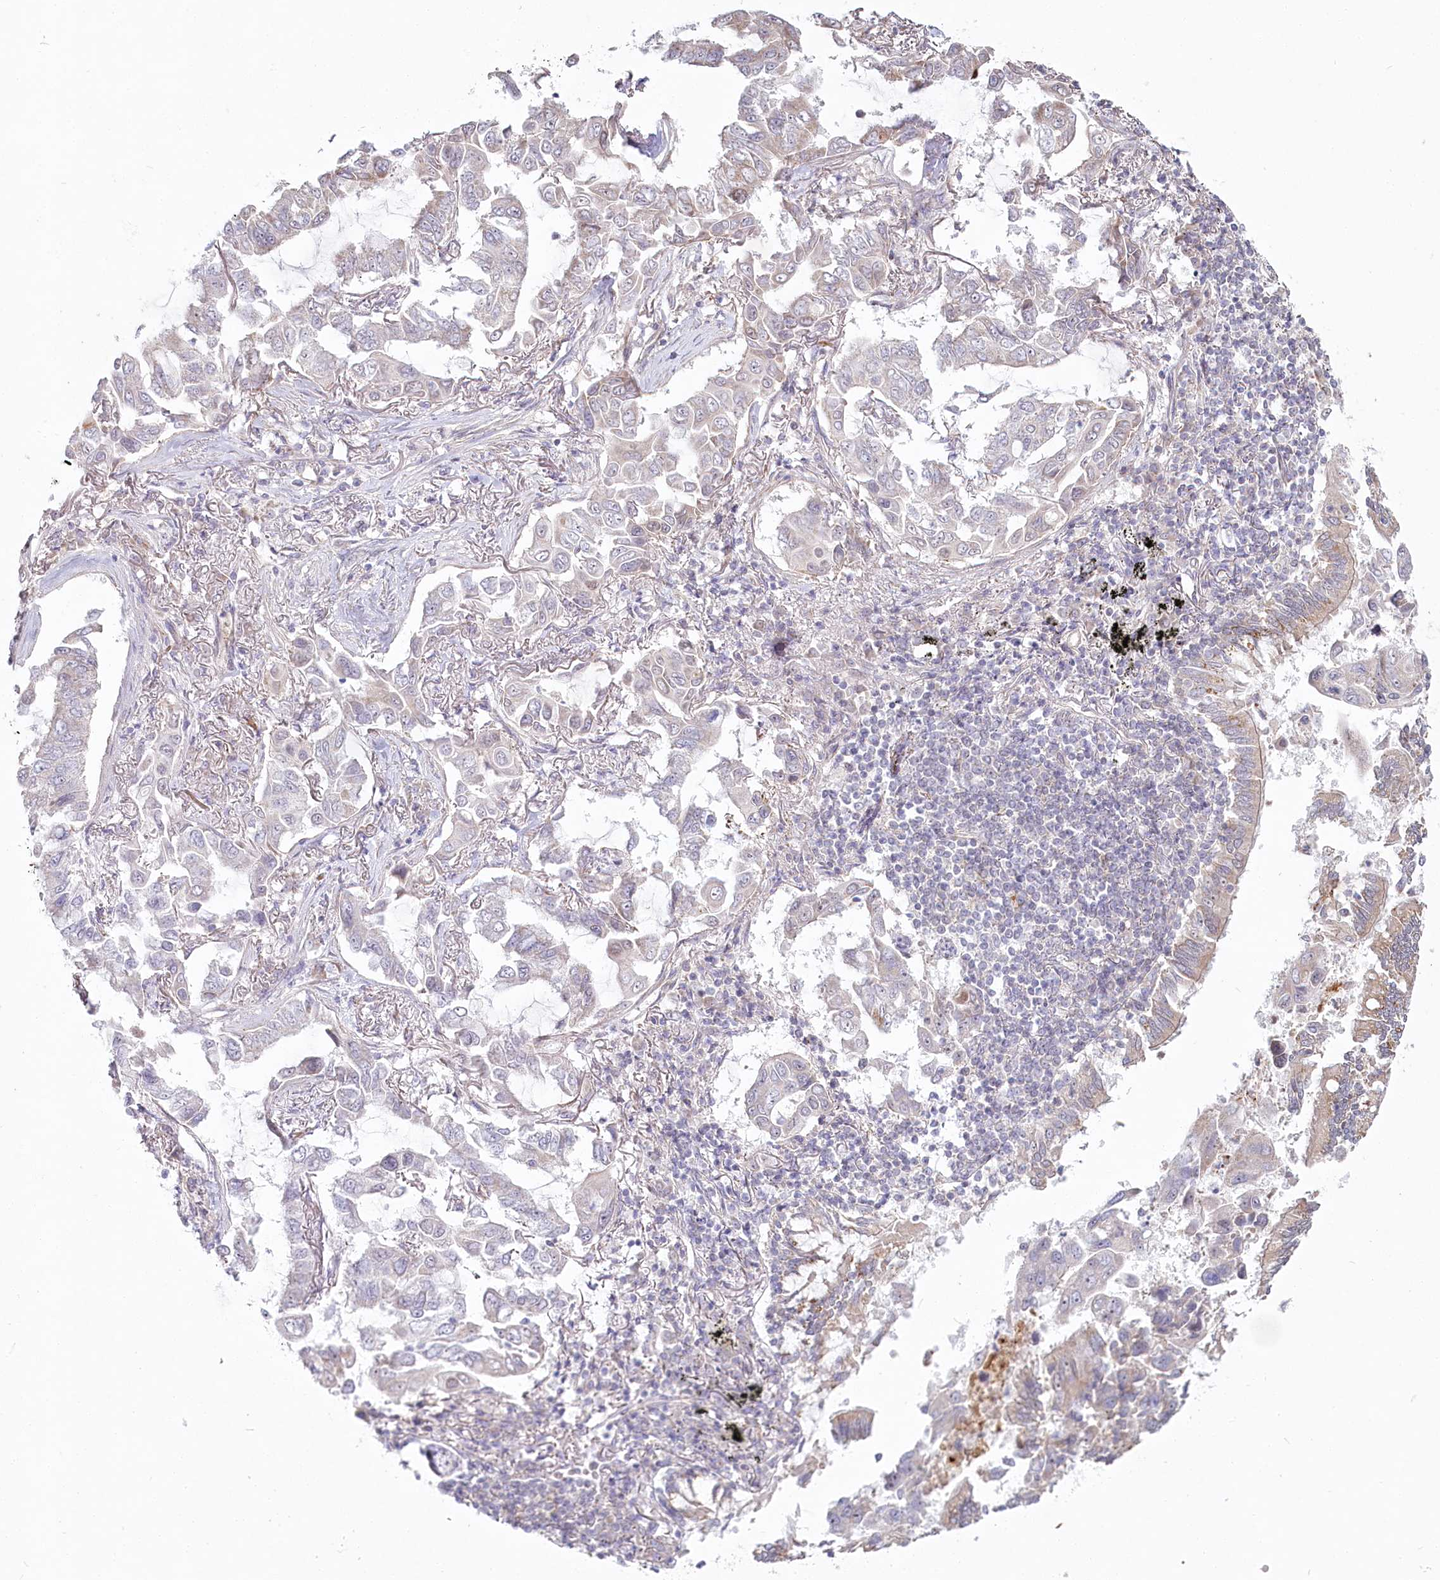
{"staining": {"intensity": "negative", "quantity": "none", "location": "none"}, "tissue": "lung cancer", "cell_type": "Tumor cells", "image_type": "cancer", "snomed": [{"axis": "morphology", "description": "Adenocarcinoma, NOS"}, {"axis": "topography", "description": "Lung"}], "caption": "The histopathology image exhibits no significant staining in tumor cells of lung cancer (adenocarcinoma). (Immunohistochemistry (ihc), brightfield microscopy, high magnification).", "gene": "SPINK13", "patient": {"sex": "male", "age": 64}}